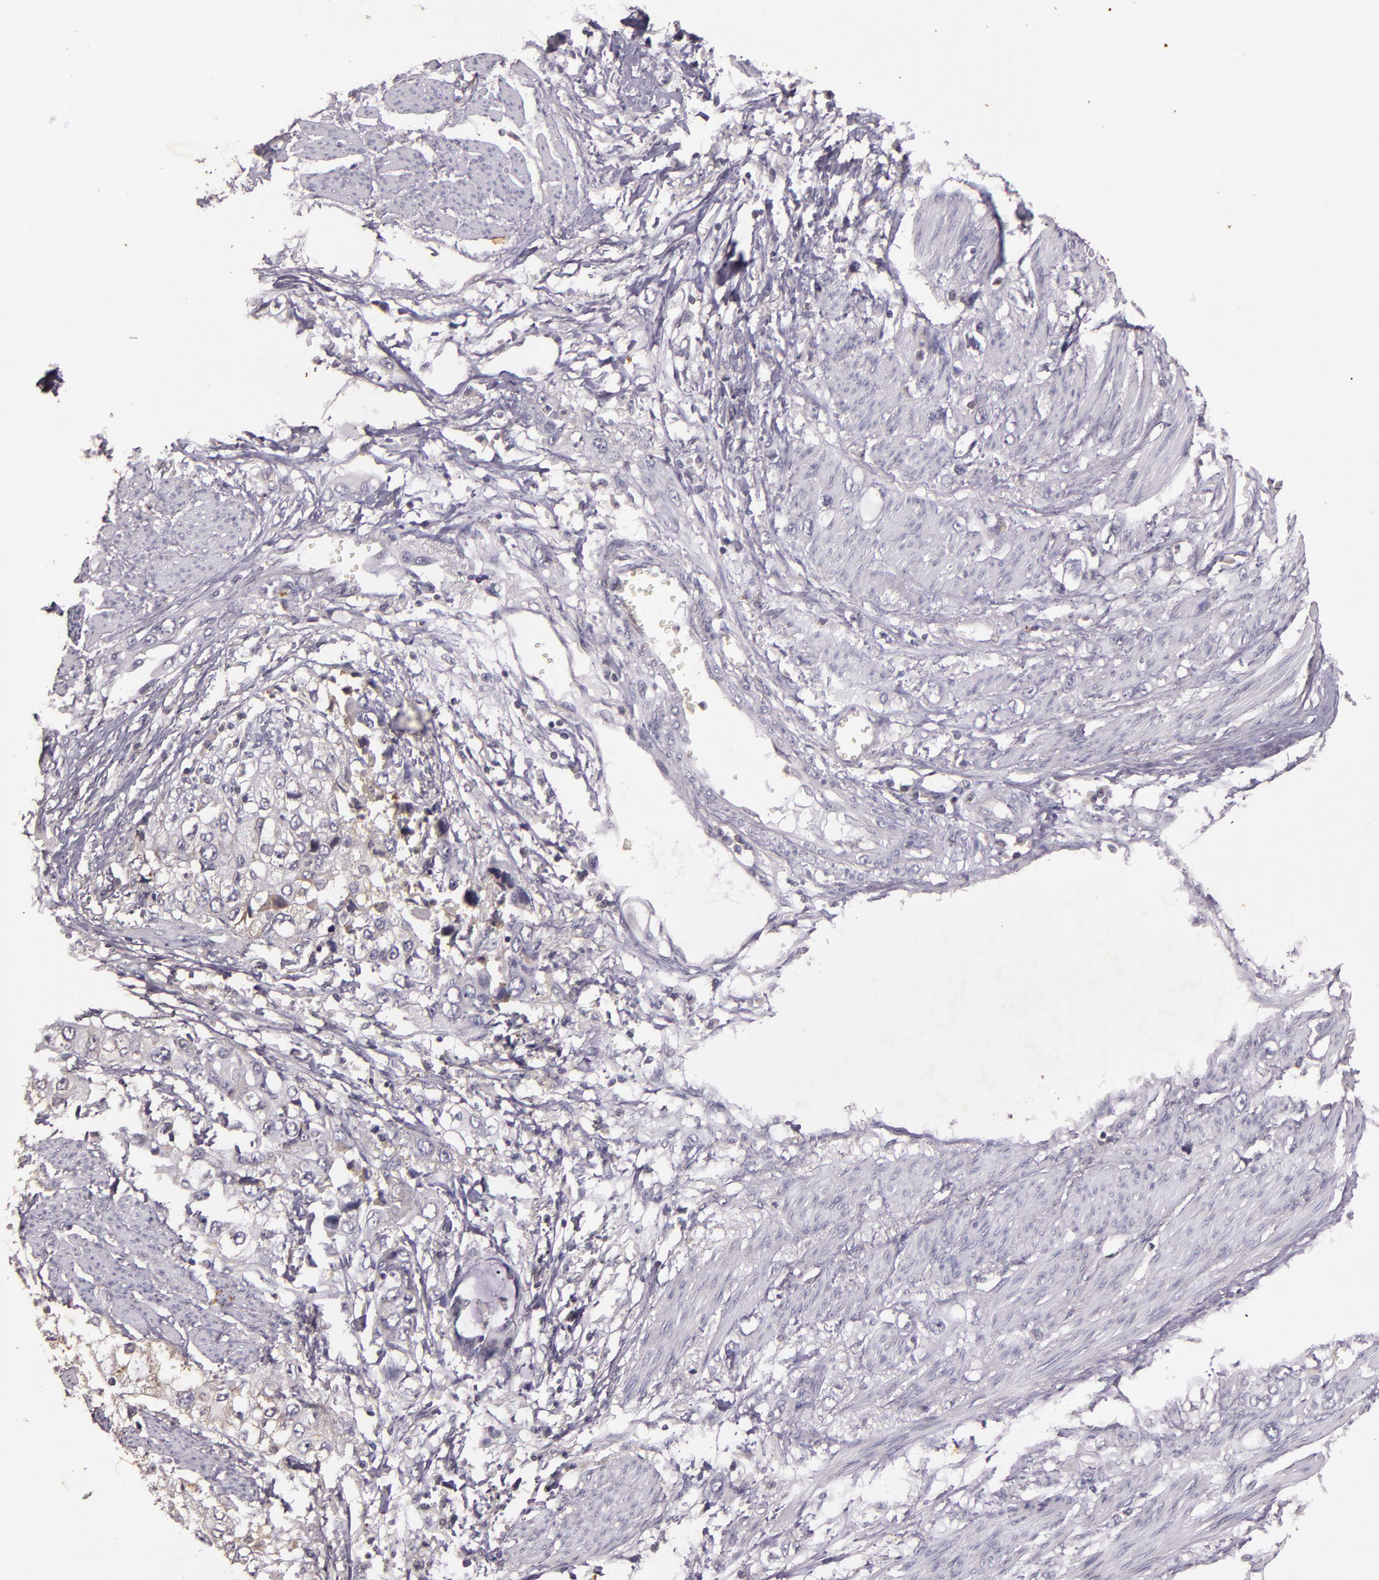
{"staining": {"intensity": "negative", "quantity": "none", "location": "none"}, "tissue": "stomach cancer", "cell_type": "Tumor cells", "image_type": "cancer", "snomed": [{"axis": "morphology", "description": "Adenocarcinoma, NOS"}, {"axis": "topography", "description": "Stomach, upper"}], "caption": "Stomach cancer (adenocarcinoma) was stained to show a protein in brown. There is no significant staining in tumor cells.", "gene": "TFF1", "patient": {"sex": "female", "age": 52}}